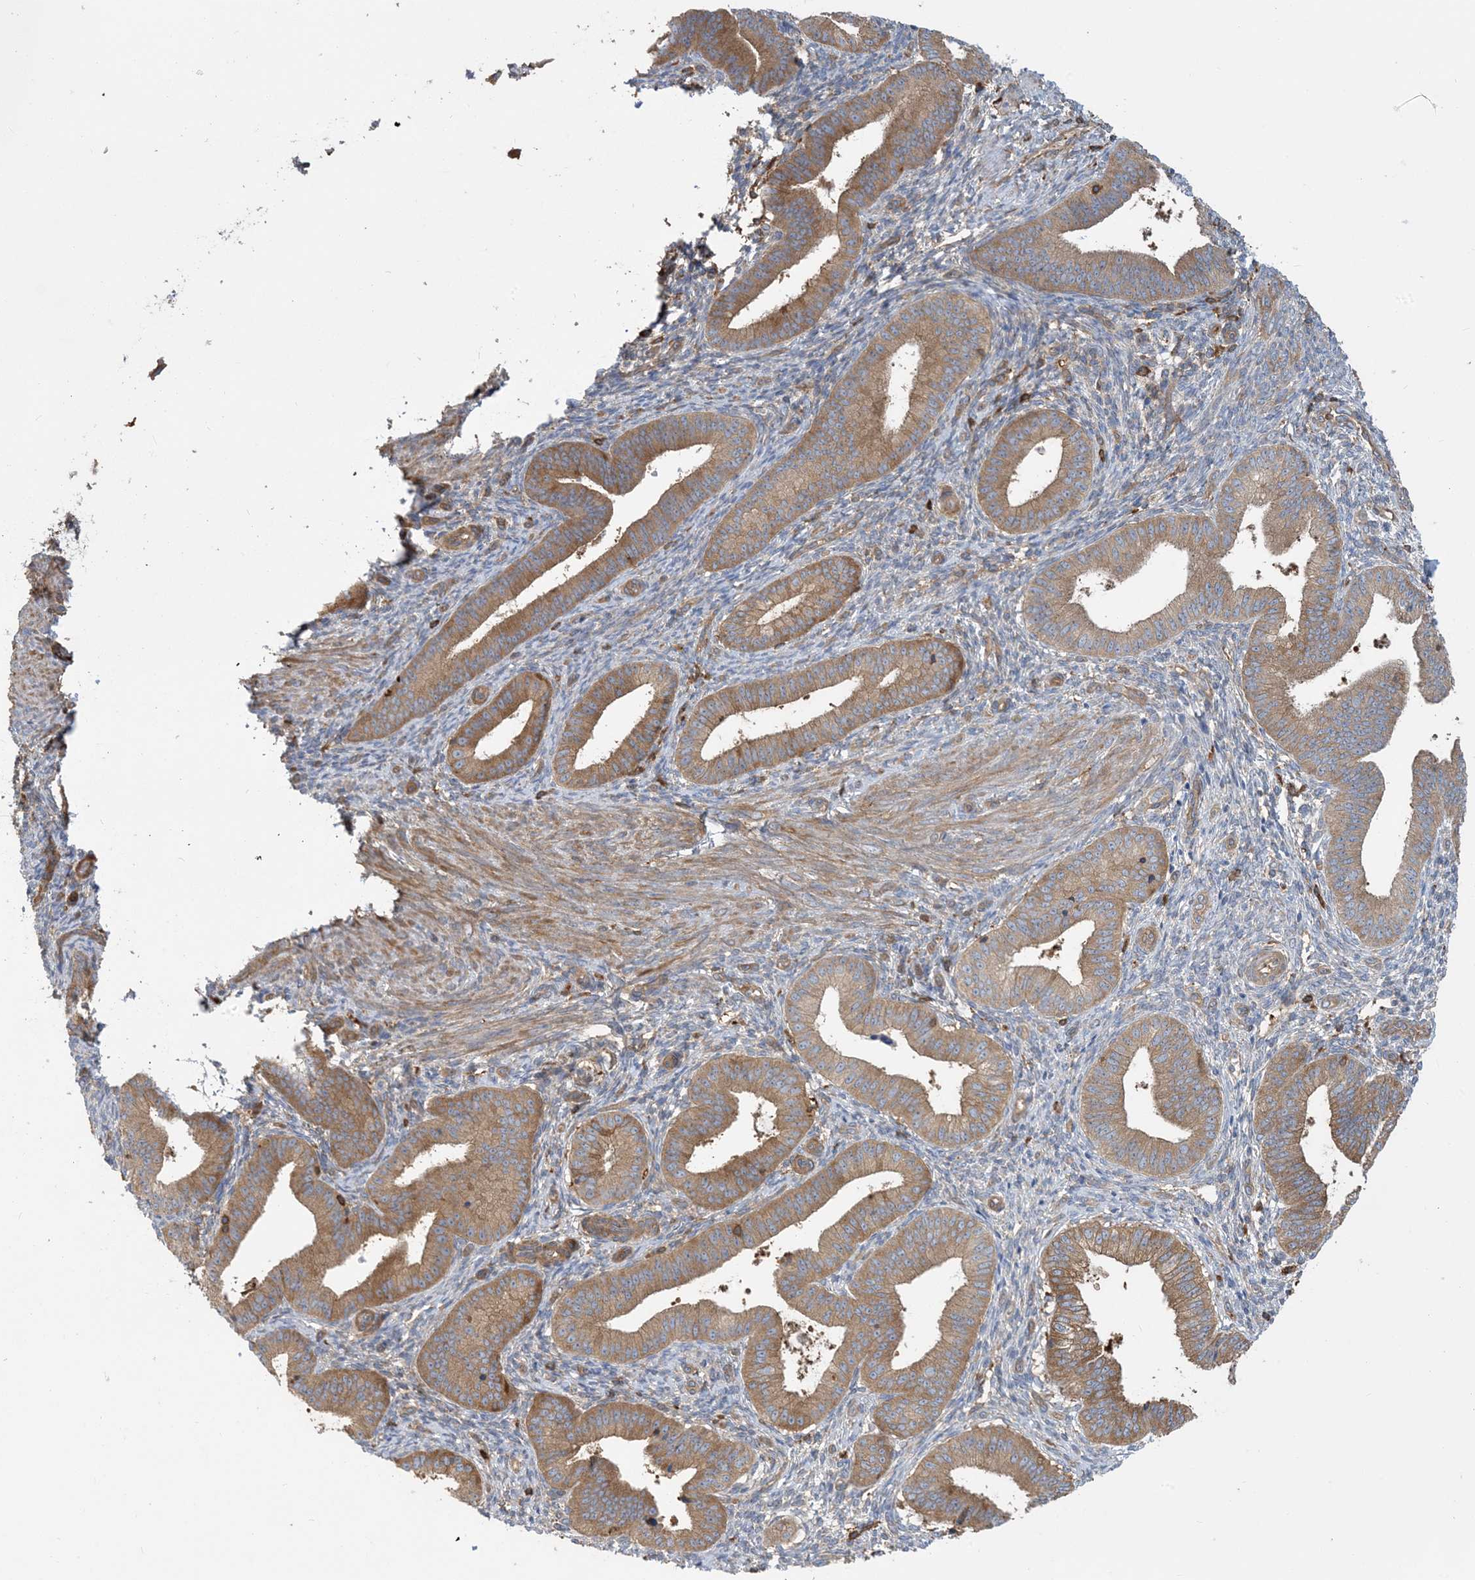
{"staining": {"intensity": "negative", "quantity": "none", "location": "none"}, "tissue": "endometrium", "cell_type": "Cells in endometrial stroma", "image_type": "normal", "snomed": [{"axis": "morphology", "description": "Normal tissue, NOS"}, {"axis": "topography", "description": "Endometrium"}], "caption": "Cells in endometrial stroma are negative for protein expression in normal human endometrium.", "gene": "SFMBT2", "patient": {"sex": "female", "age": 39}}